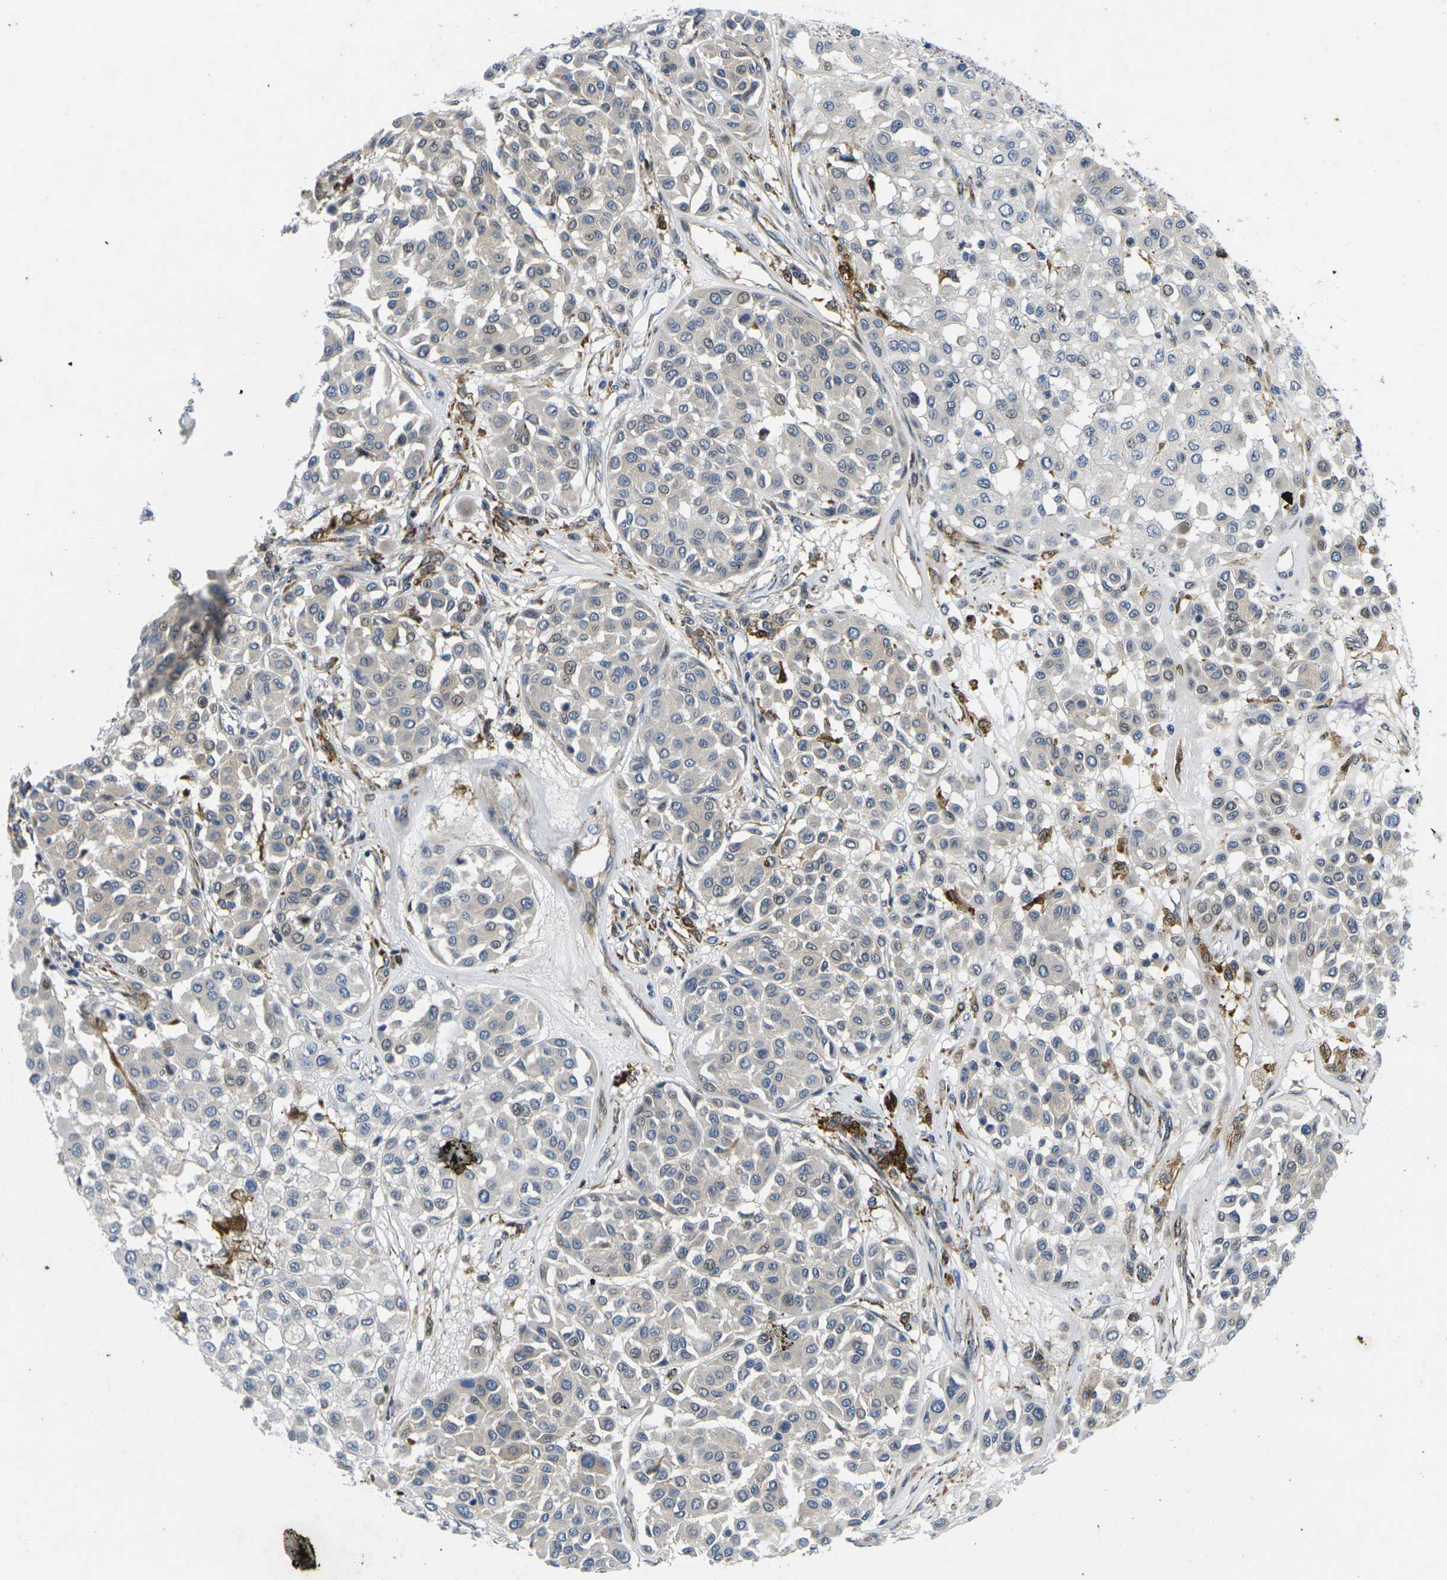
{"staining": {"intensity": "negative", "quantity": "none", "location": "none"}, "tissue": "melanoma", "cell_type": "Tumor cells", "image_type": "cancer", "snomed": [{"axis": "morphology", "description": "Malignant melanoma, Metastatic site"}, {"axis": "topography", "description": "Soft tissue"}], "caption": "Immunohistochemistry of human melanoma reveals no positivity in tumor cells. The staining is performed using DAB (3,3'-diaminobenzidine) brown chromogen with nuclei counter-stained in using hematoxylin.", "gene": "ROBO2", "patient": {"sex": "male", "age": 41}}